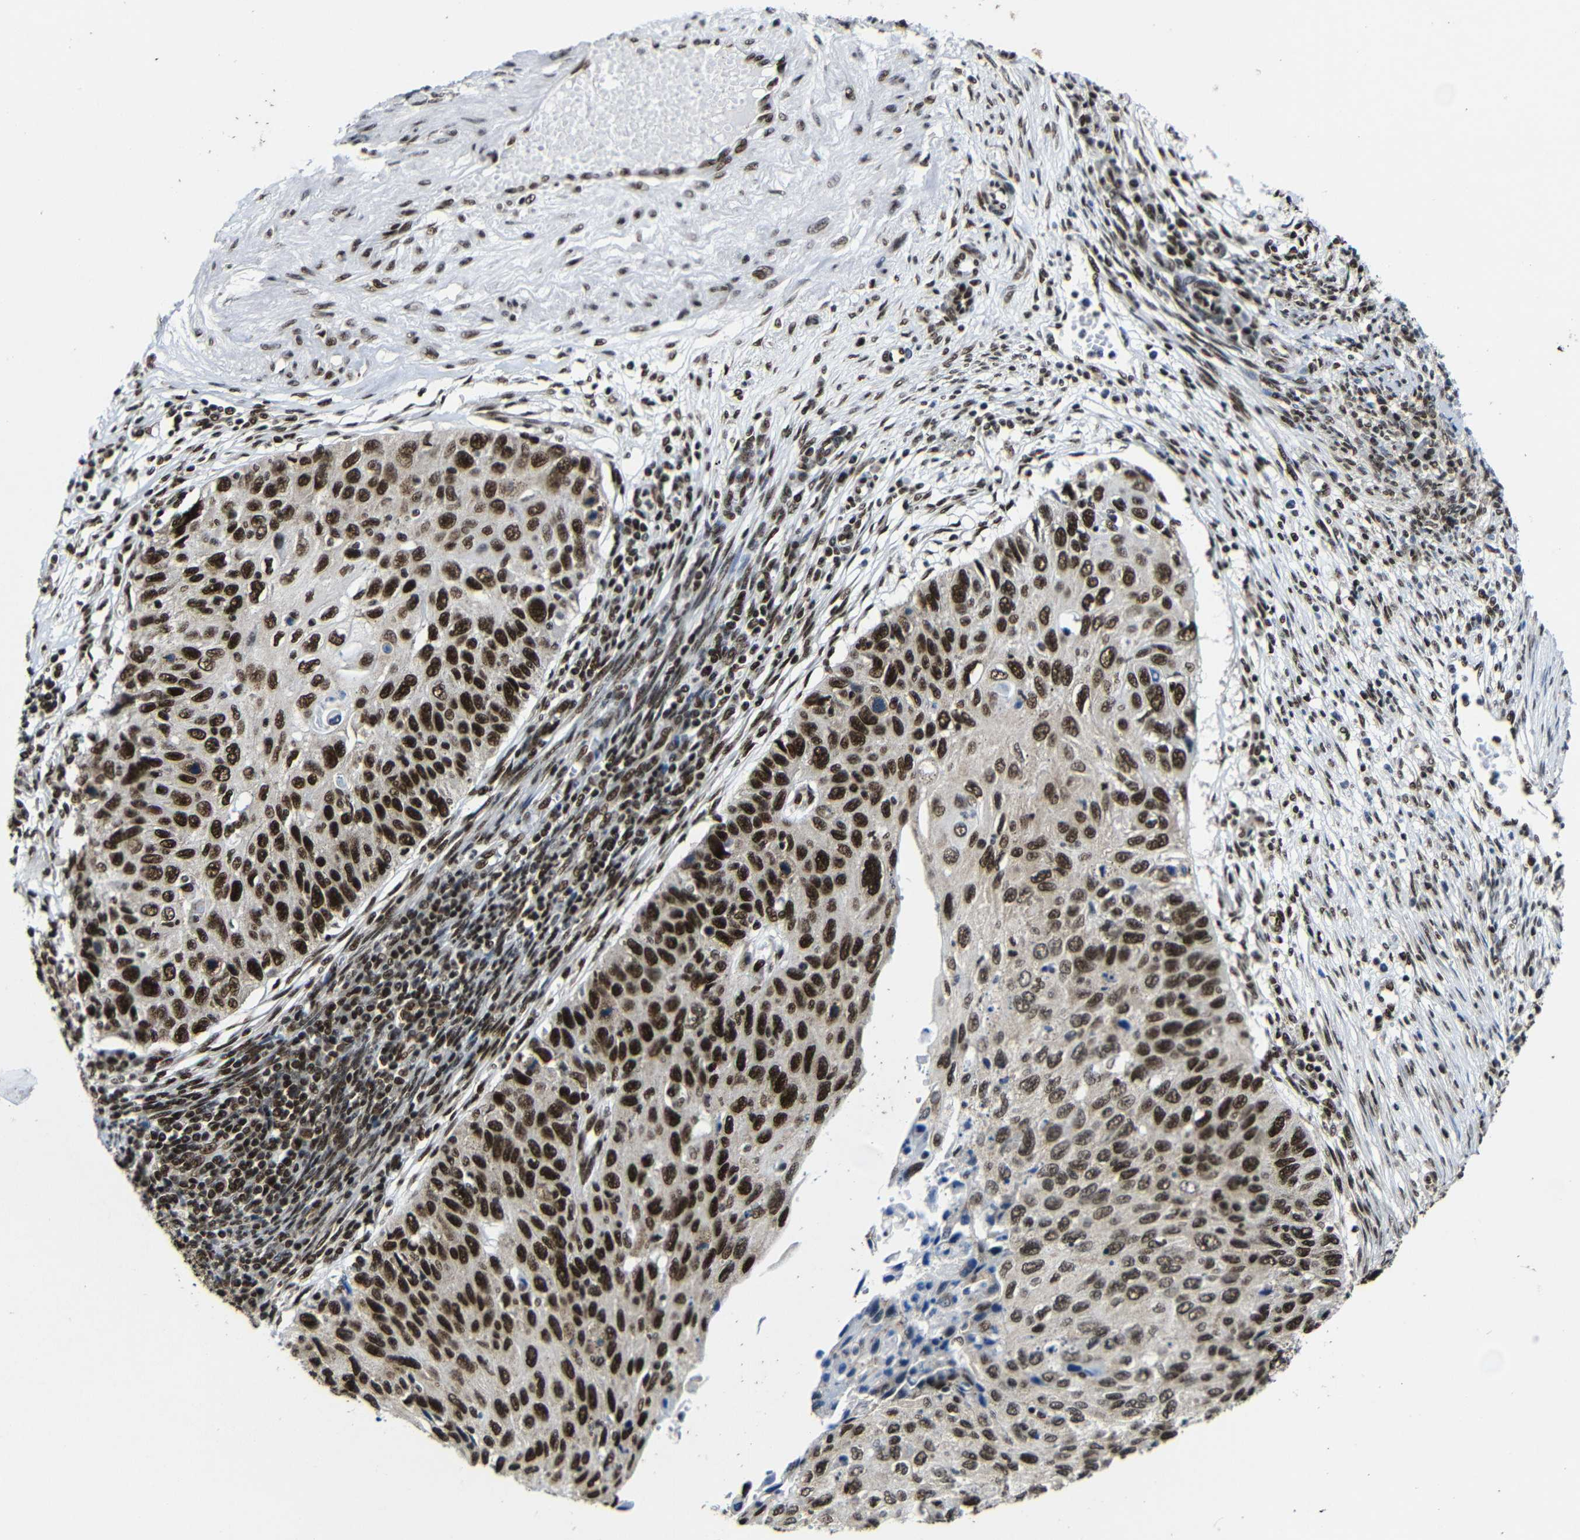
{"staining": {"intensity": "strong", "quantity": ">75%", "location": "nuclear"}, "tissue": "cervical cancer", "cell_type": "Tumor cells", "image_type": "cancer", "snomed": [{"axis": "morphology", "description": "Squamous cell carcinoma, NOS"}, {"axis": "topography", "description": "Cervix"}], "caption": "Protein expression analysis of human cervical cancer (squamous cell carcinoma) reveals strong nuclear expression in about >75% of tumor cells. Immunohistochemistry (ihc) stains the protein in brown and the nuclei are stained blue.", "gene": "PTBP1", "patient": {"sex": "female", "age": 70}}